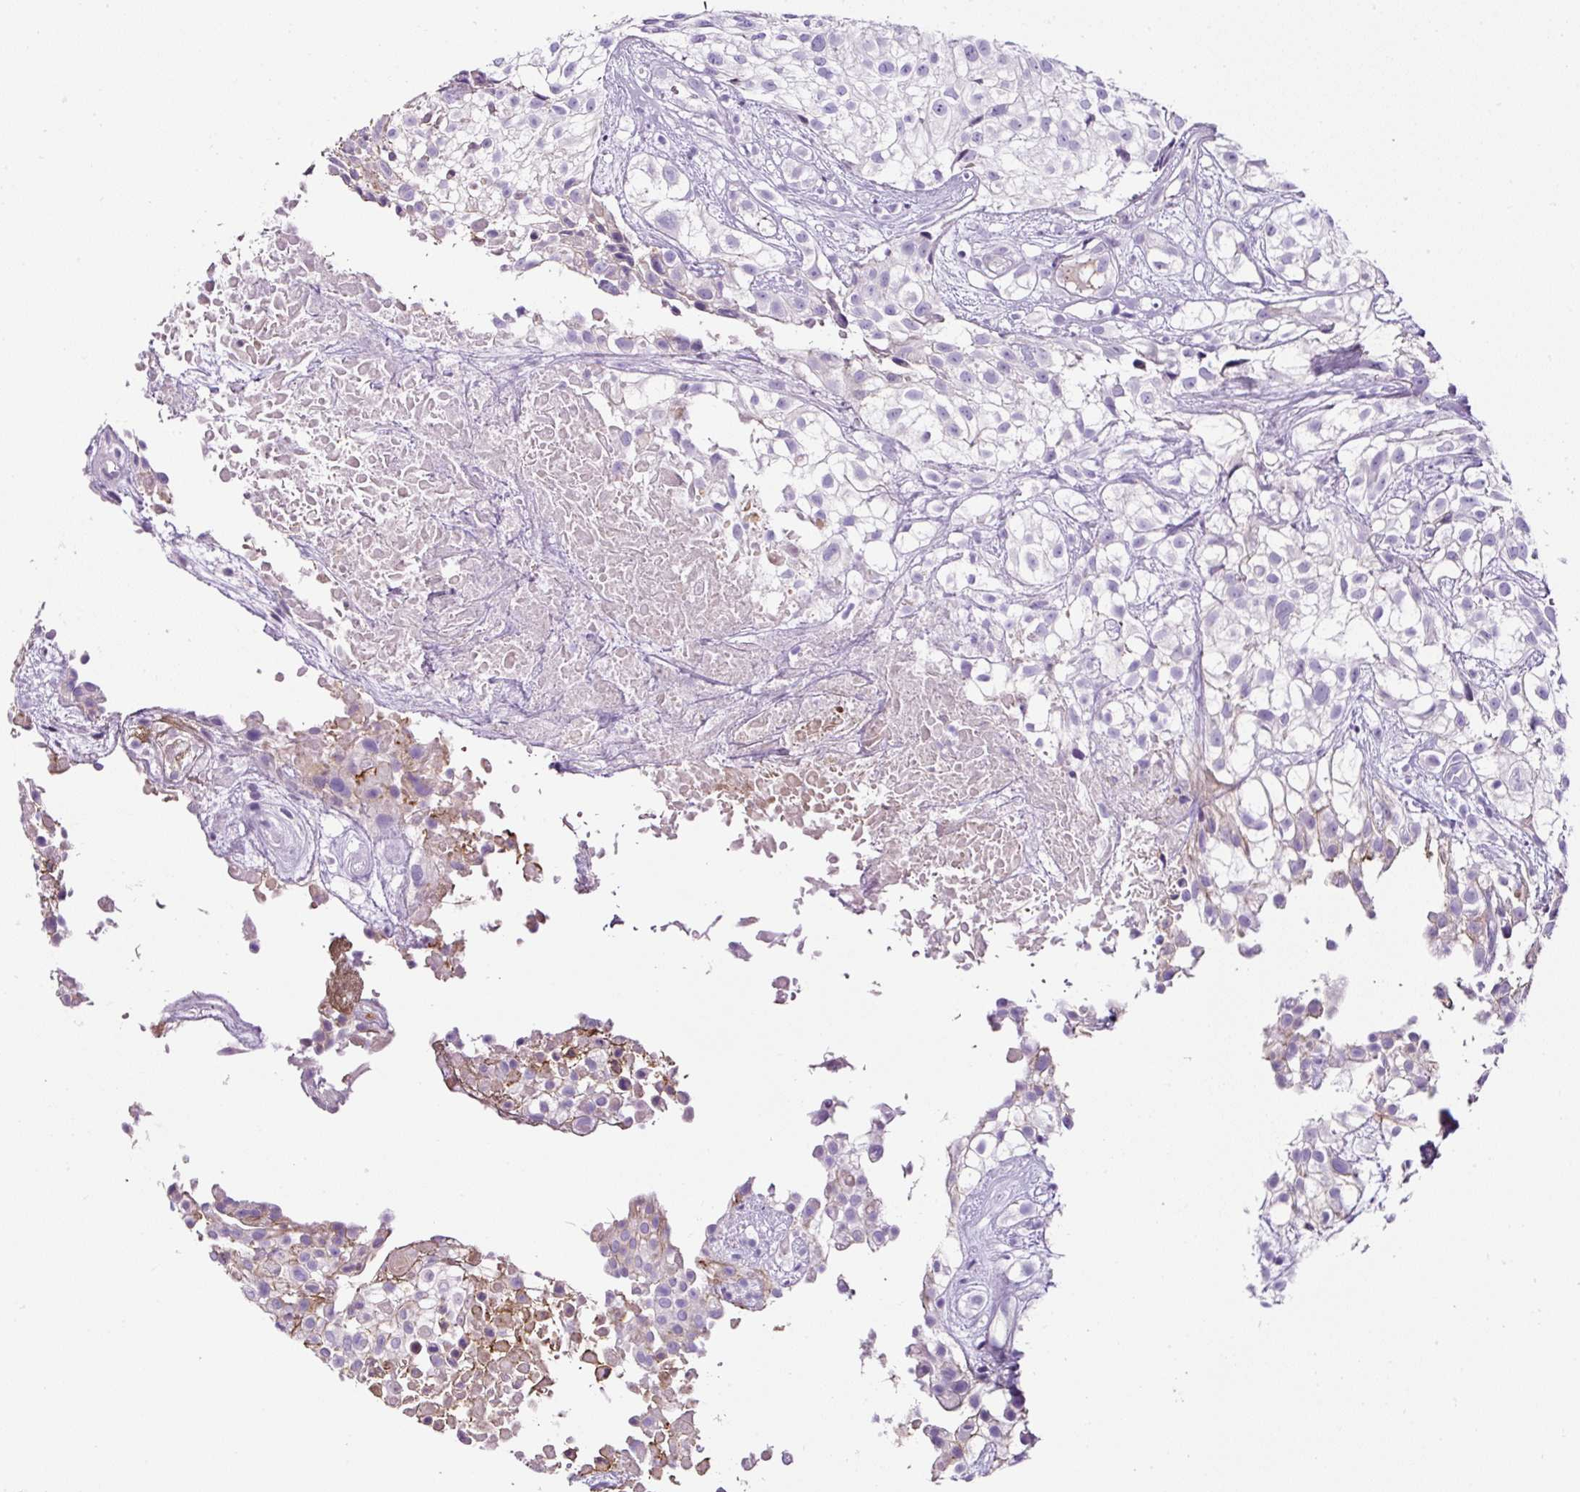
{"staining": {"intensity": "negative", "quantity": "none", "location": "none"}, "tissue": "urothelial cancer", "cell_type": "Tumor cells", "image_type": "cancer", "snomed": [{"axis": "morphology", "description": "Urothelial carcinoma, High grade"}, {"axis": "topography", "description": "Urinary bladder"}], "caption": "DAB (3,3'-diaminobenzidine) immunohistochemical staining of urothelial cancer reveals no significant positivity in tumor cells.", "gene": "OR14A2", "patient": {"sex": "male", "age": 56}}